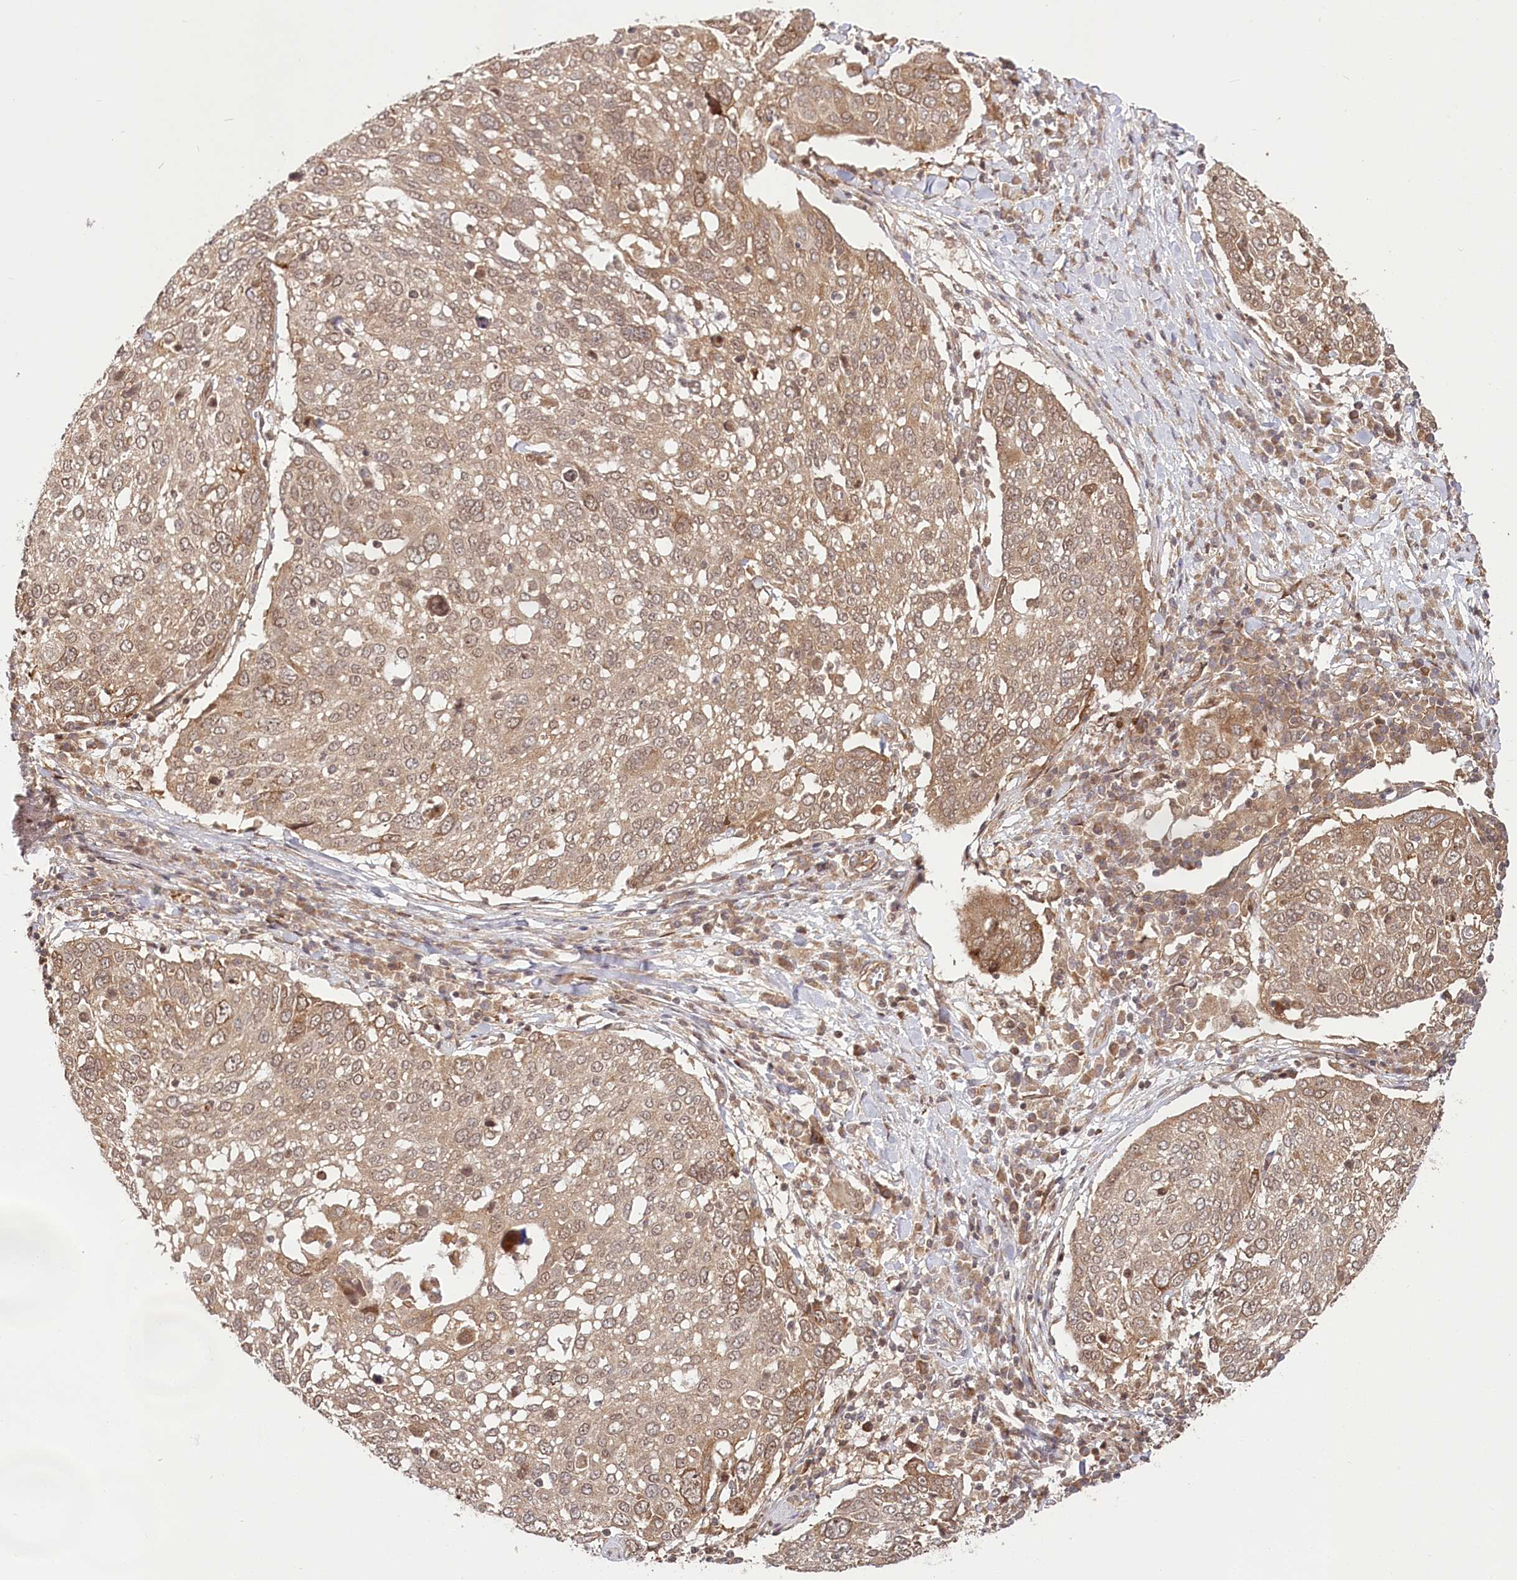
{"staining": {"intensity": "moderate", "quantity": "25%-75%", "location": "cytoplasmic/membranous,nuclear"}, "tissue": "lung cancer", "cell_type": "Tumor cells", "image_type": "cancer", "snomed": [{"axis": "morphology", "description": "Squamous cell carcinoma, NOS"}, {"axis": "topography", "description": "Lung"}], "caption": "A brown stain highlights moderate cytoplasmic/membranous and nuclear staining of a protein in squamous cell carcinoma (lung) tumor cells.", "gene": "CEP70", "patient": {"sex": "male", "age": 65}}